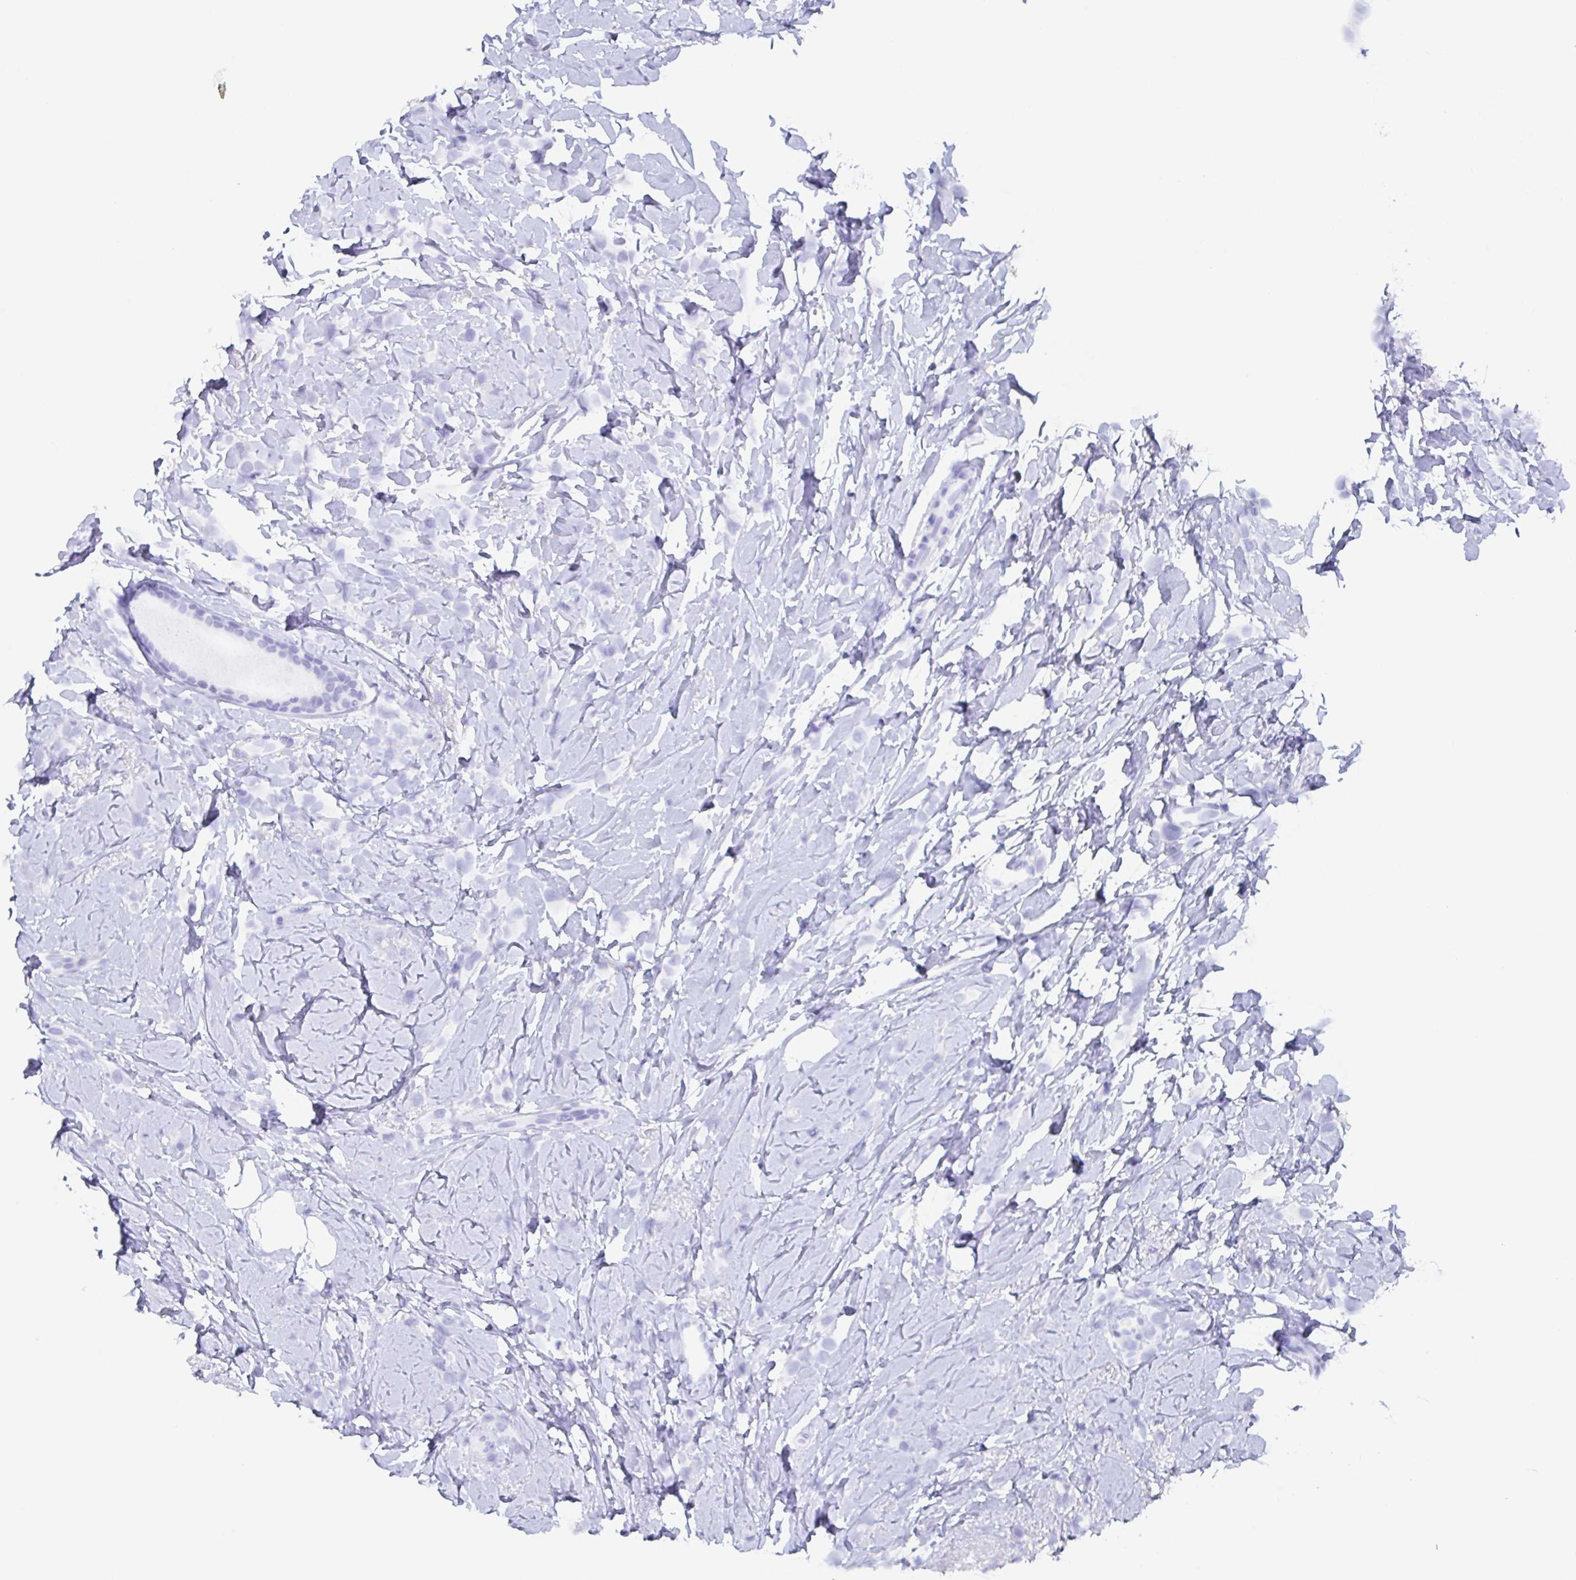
{"staining": {"intensity": "negative", "quantity": "none", "location": "none"}, "tissue": "breast cancer", "cell_type": "Tumor cells", "image_type": "cancer", "snomed": [{"axis": "morphology", "description": "Lobular carcinoma"}, {"axis": "topography", "description": "Breast"}], "caption": "The image displays no staining of tumor cells in breast cancer (lobular carcinoma).", "gene": "AGFG2", "patient": {"sex": "female", "age": 66}}